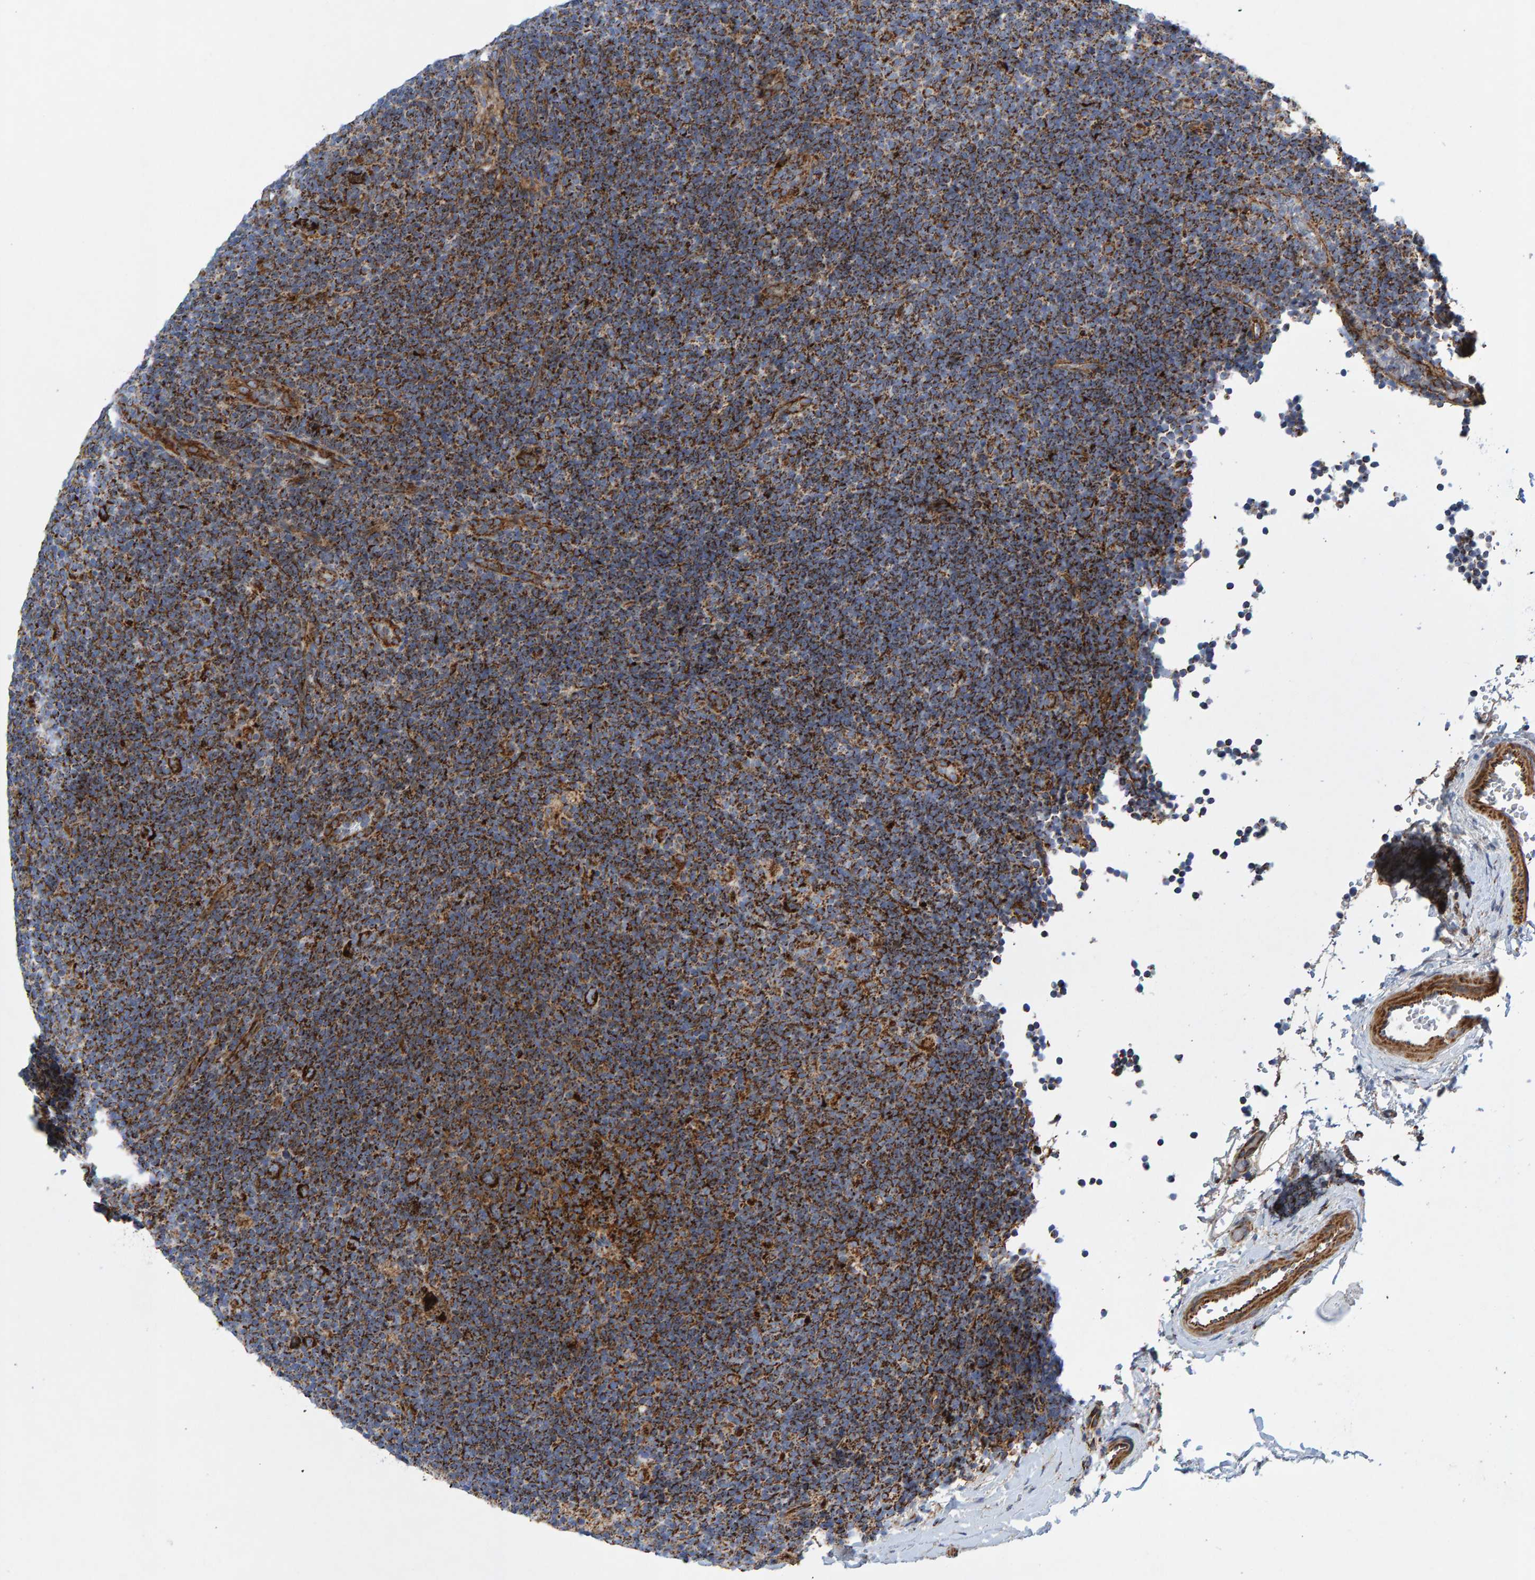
{"staining": {"intensity": "strong", "quantity": ">75%", "location": "cytoplasmic/membranous"}, "tissue": "lymphoma", "cell_type": "Tumor cells", "image_type": "cancer", "snomed": [{"axis": "morphology", "description": "Hodgkin's disease, NOS"}, {"axis": "topography", "description": "Lymph node"}], "caption": "Hodgkin's disease stained with DAB immunohistochemistry (IHC) demonstrates high levels of strong cytoplasmic/membranous positivity in approximately >75% of tumor cells.", "gene": "GGTA1", "patient": {"sex": "female", "age": 57}}